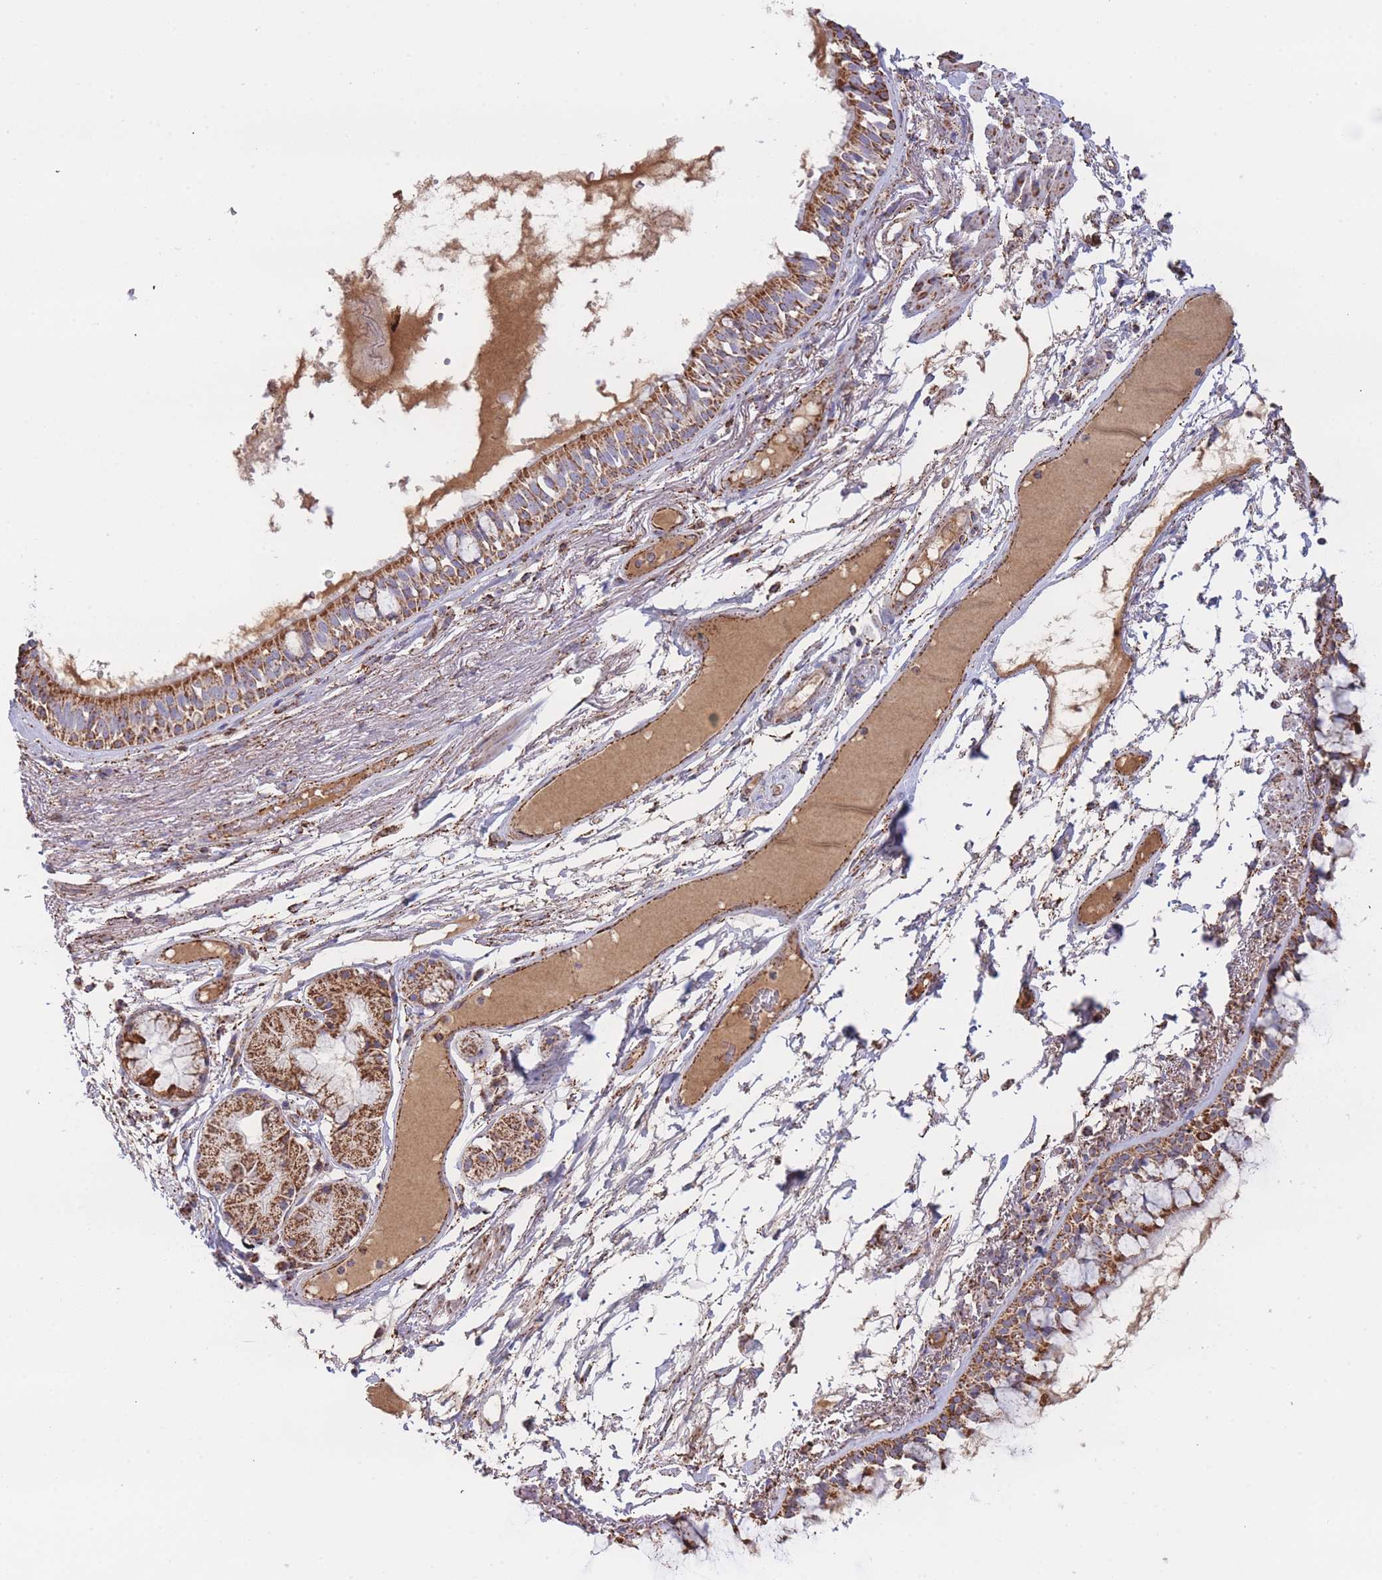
{"staining": {"intensity": "moderate", "quantity": ">75%", "location": "cytoplasmic/membranous"}, "tissue": "bronchus", "cell_type": "Respiratory epithelial cells", "image_type": "normal", "snomed": [{"axis": "morphology", "description": "Normal tissue, NOS"}, {"axis": "topography", "description": "Bronchus"}], "caption": "Moderate cytoplasmic/membranous positivity for a protein is present in approximately >75% of respiratory epithelial cells of benign bronchus using IHC.", "gene": "MRPL17", "patient": {"sex": "male", "age": 70}}